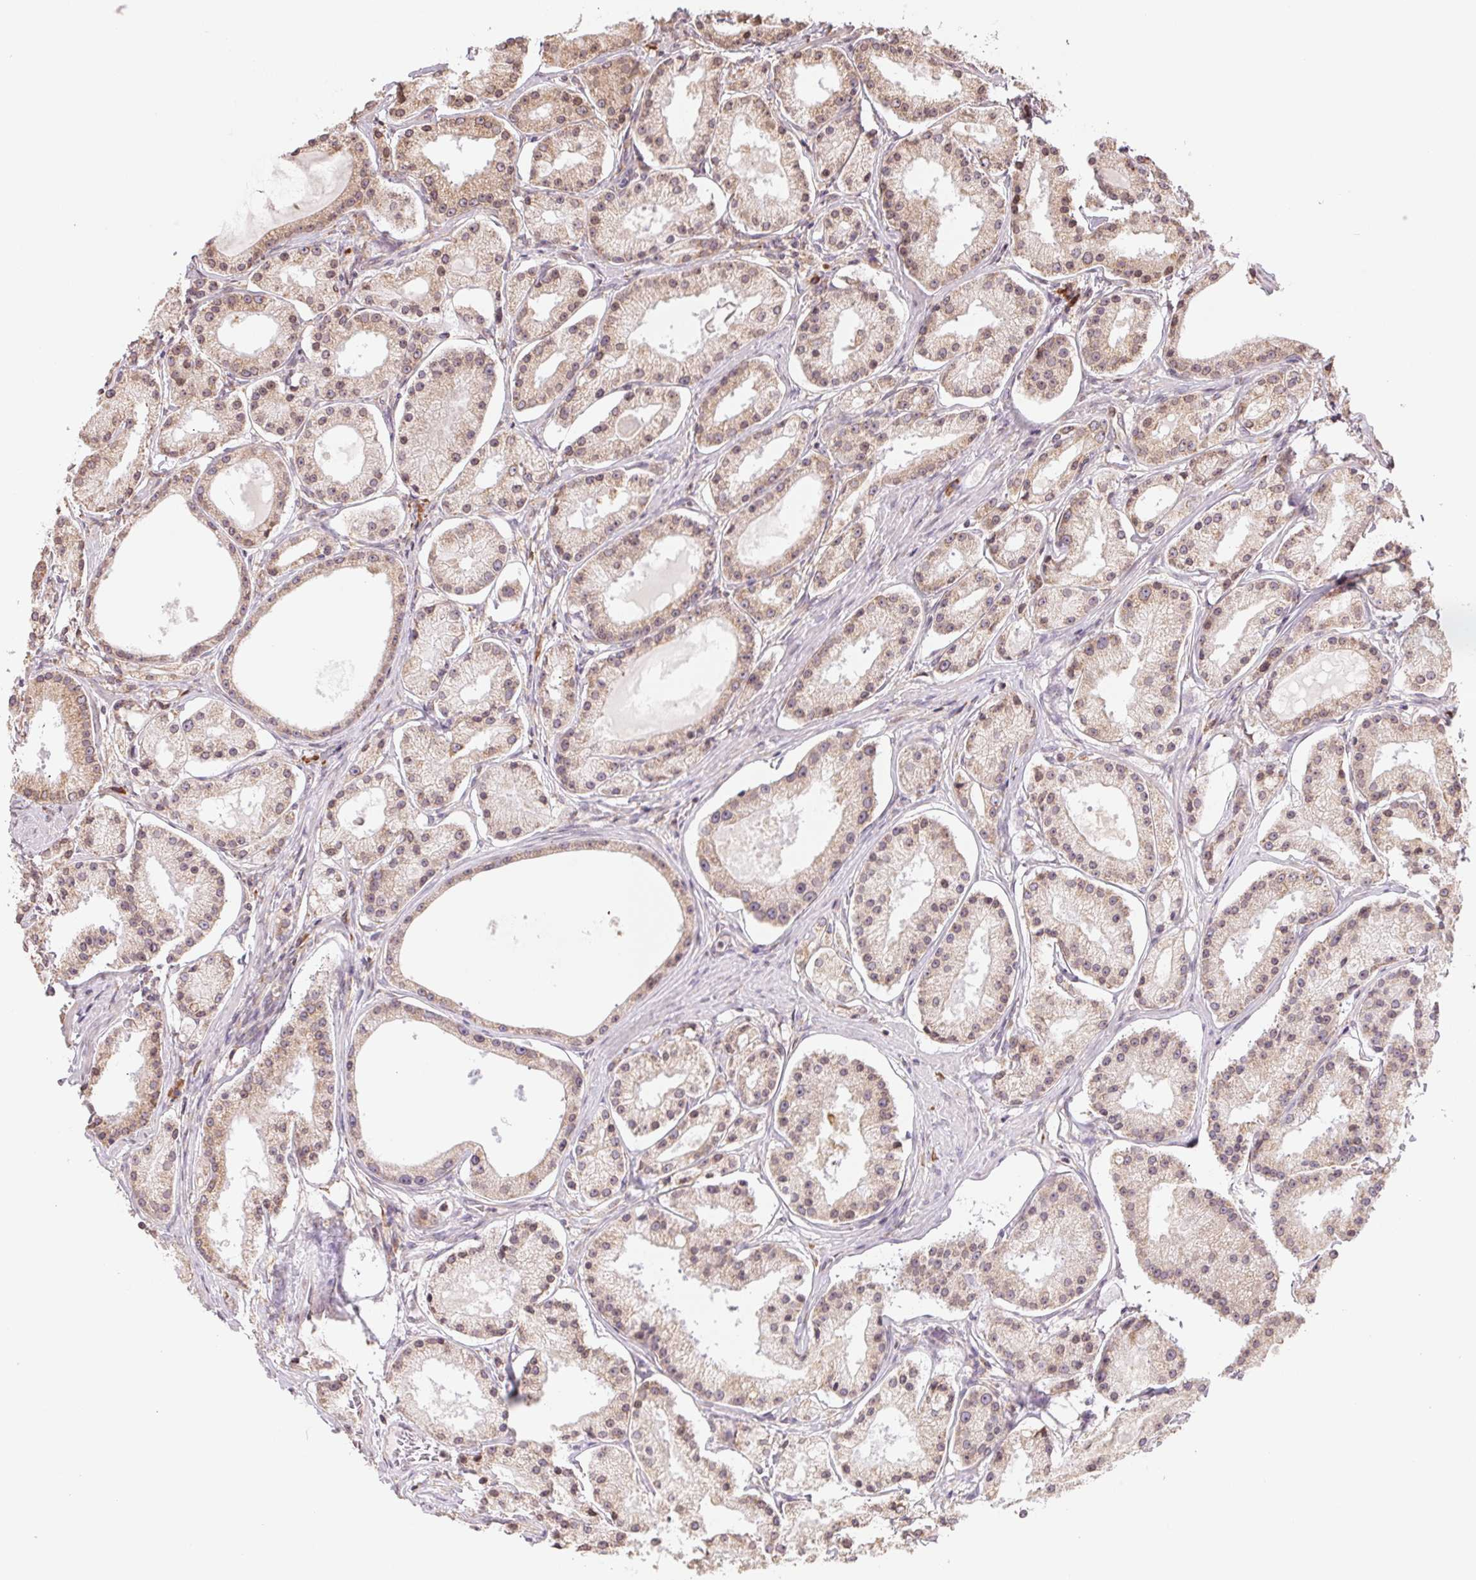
{"staining": {"intensity": "weak", "quantity": "25%-75%", "location": "cytoplasmic/membranous"}, "tissue": "prostate cancer", "cell_type": "Tumor cells", "image_type": "cancer", "snomed": [{"axis": "morphology", "description": "Adenocarcinoma, Low grade"}, {"axis": "topography", "description": "Prostate"}], "caption": "Immunohistochemical staining of prostate low-grade adenocarcinoma demonstrates weak cytoplasmic/membranous protein expression in approximately 25%-75% of tumor cells.", "gene": "RPN1", "patient": {"sex": "male", "age": 57}}